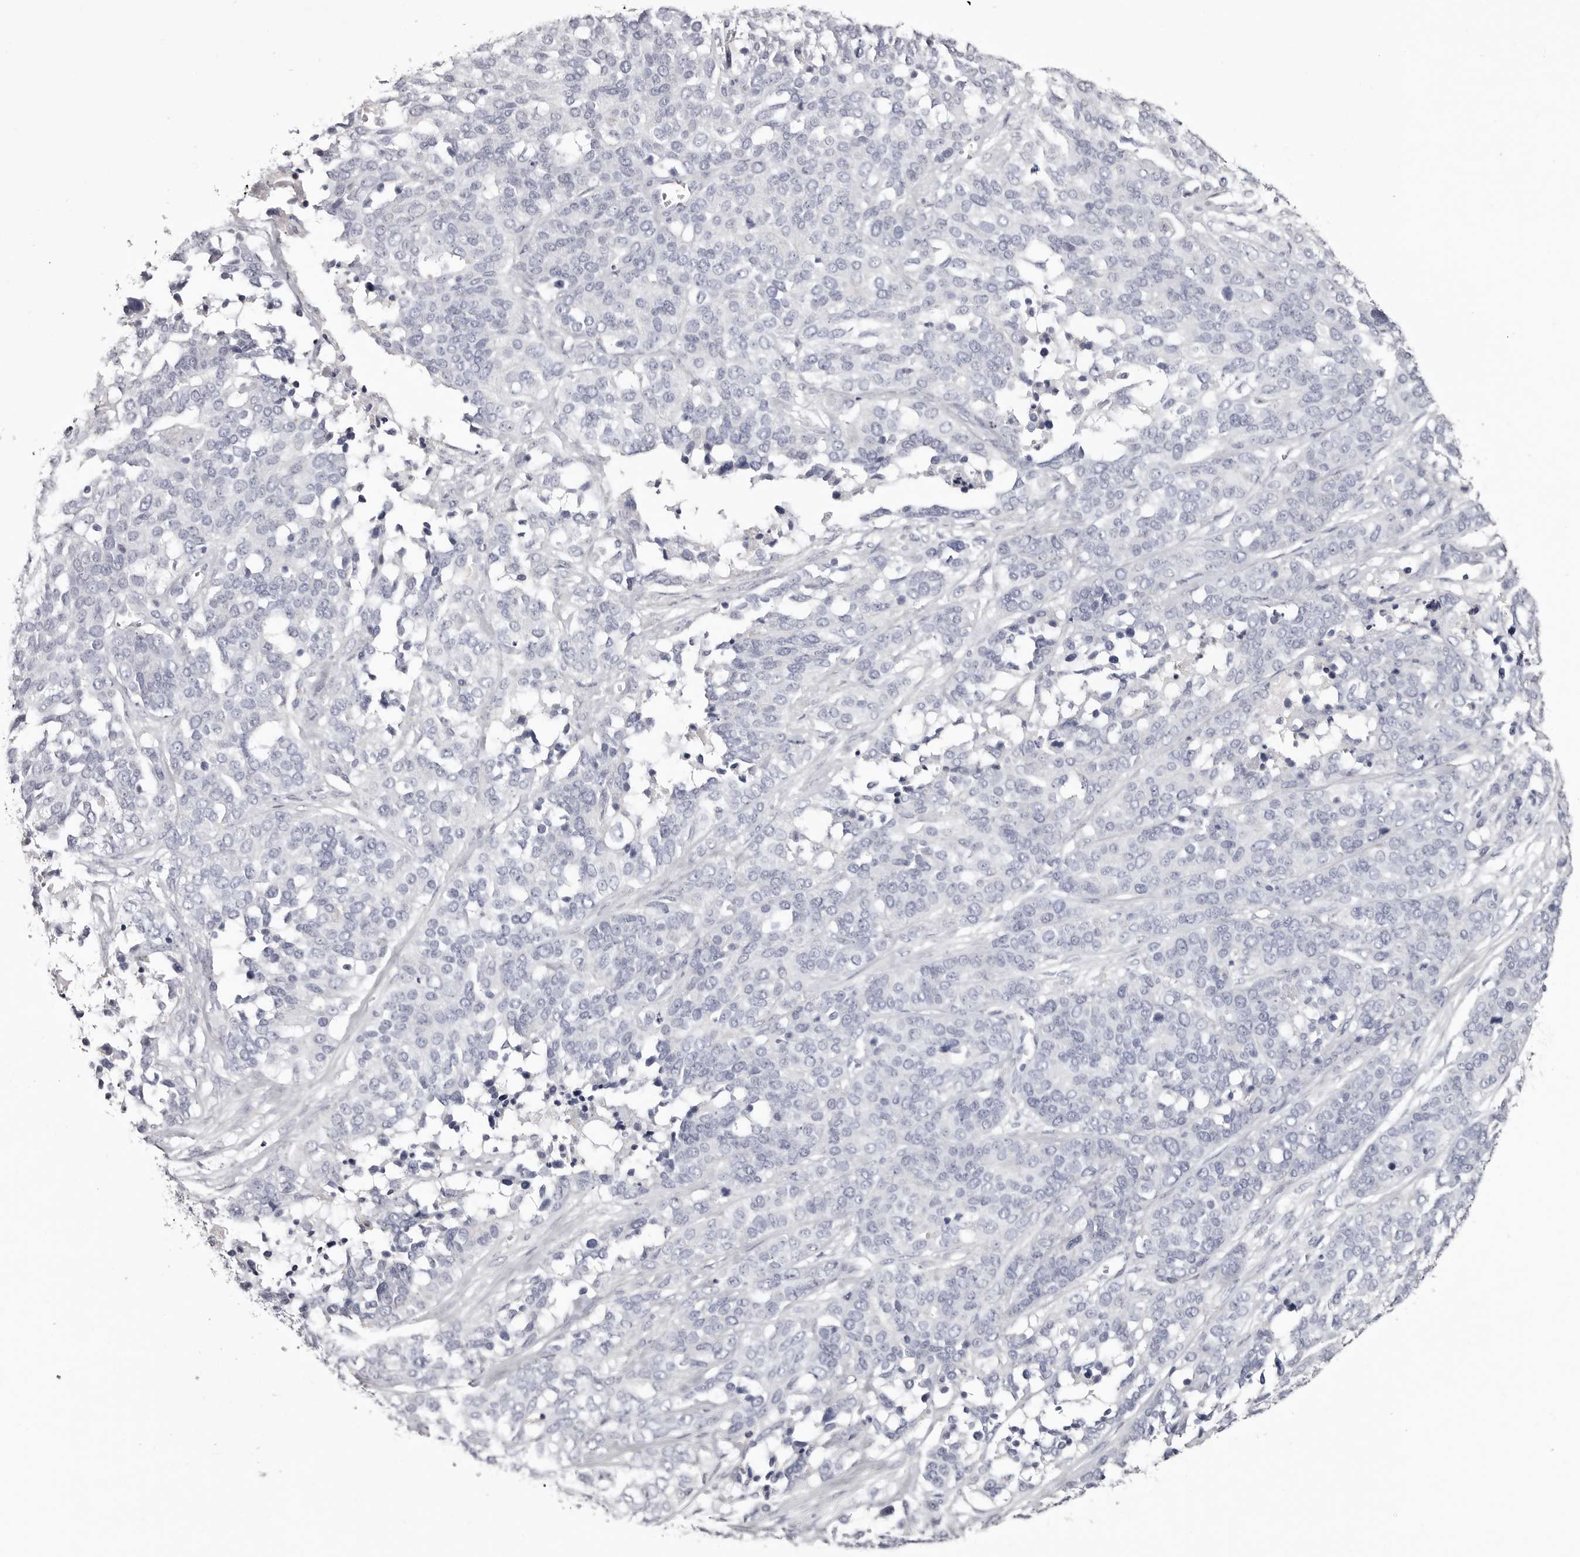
{"staining": {"intensity": "negative", "quantity": "none", "location": "none"}, "tissue": "ovarian cancer", "cell_type": "Tumor cells", "image_type": "cancer", "snomed": [{"axis": "morphology", "description": "Cystadenocarcinoma, serous, NOS"}, {"axis": "topography", "description": "Ovary"}], "caption": "Immunohistochemistry (IHC) of ovarian cancer (serous cystadenocarcinoma) shows no expression in tumor cells.", "gene": "CA6", "patient": {"sex": "female", "age": 44}}